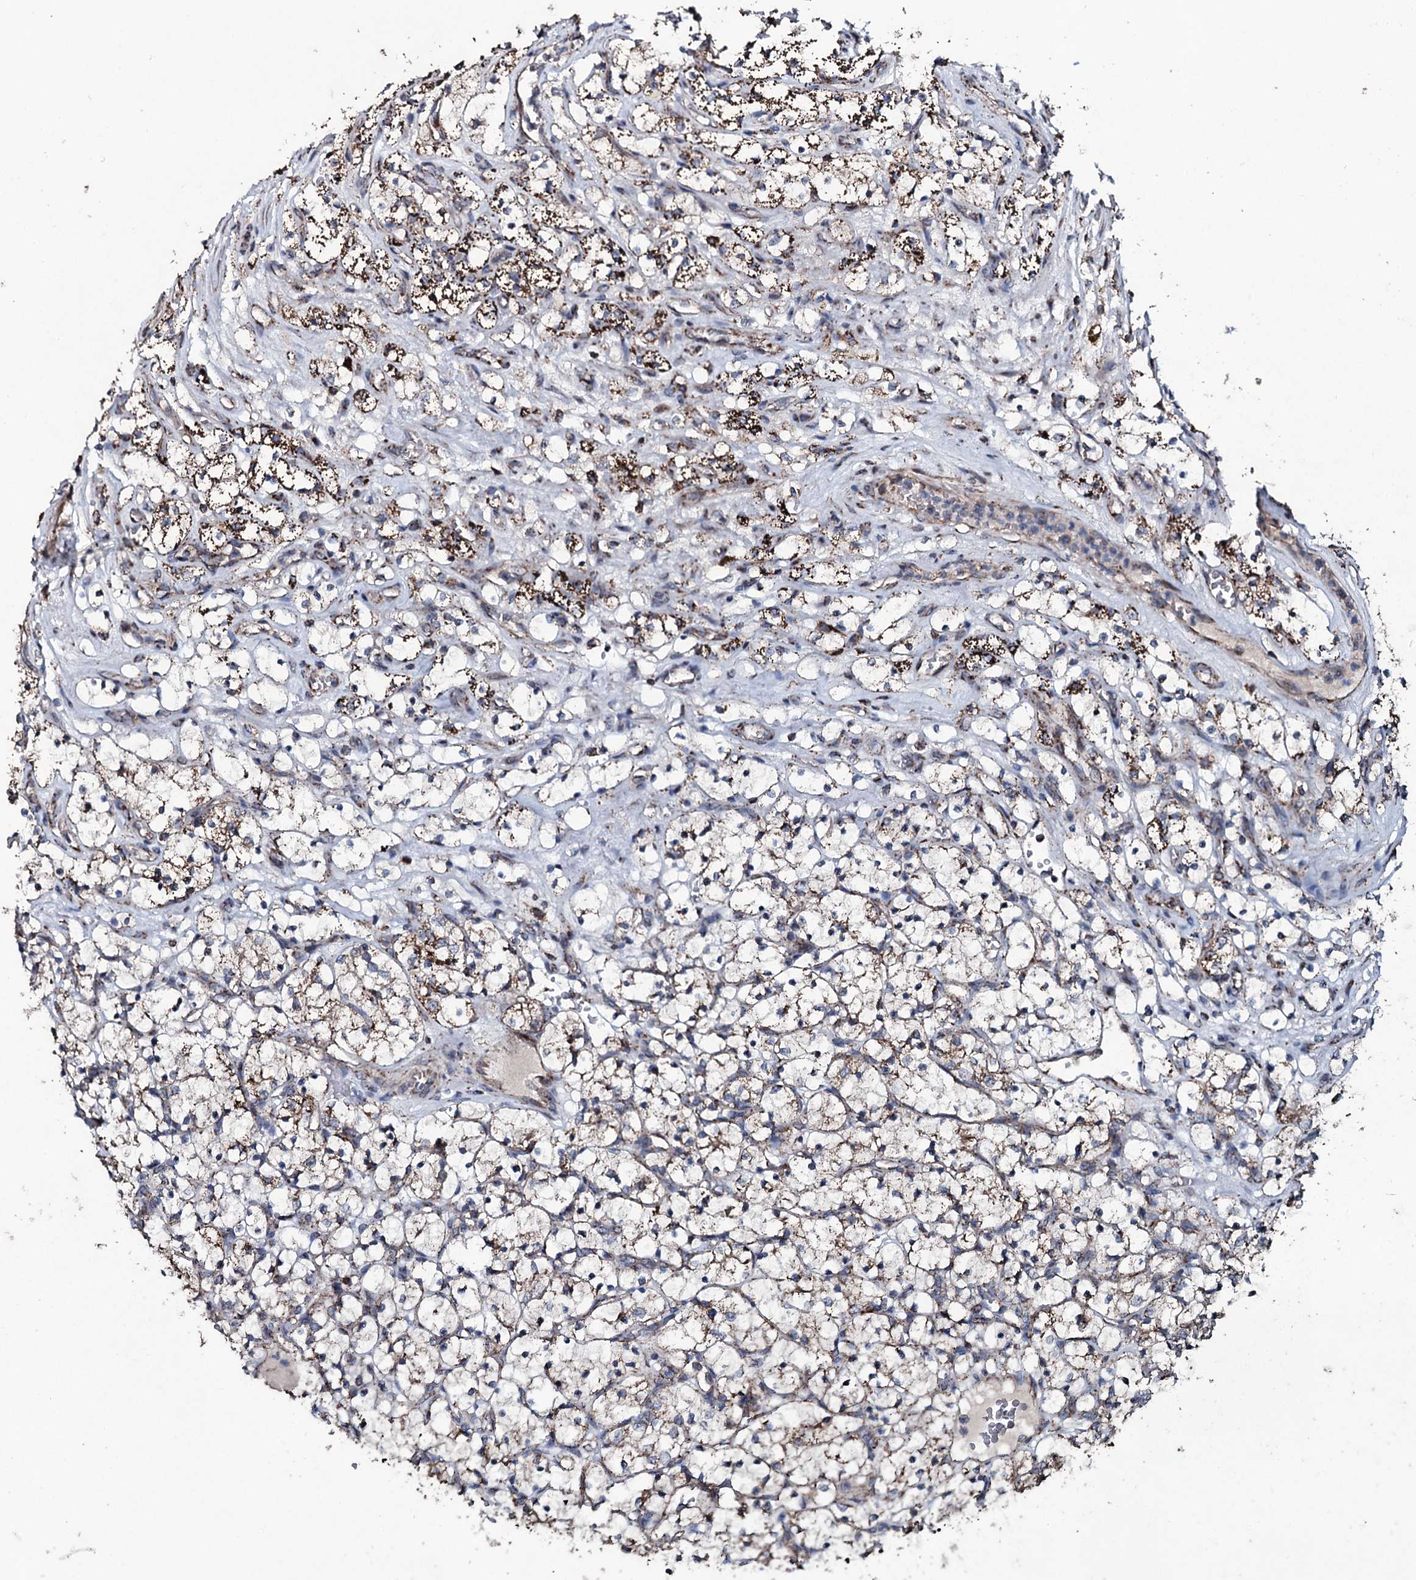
{"staining": {"intensity": "moderate", "quantity": ">75%", "location": "cytoplasmic/membranous"}, "tissue": "renal cancer", "cell_type": "Tumor cells", "image_type": "cancer", "snomed": [{"axis": "morphology", "description": "Adenocarcinoma, NOS"}, {"axis": "topography", "description": "Kidney"}], "caption": "Immunohistochemistry (IHC) of human adenocarcinoma (renal) exhibits medium levels of moderate cytoplasmic/membranous expression in about >75% of tumor cells. (DAB (3,3'-diaminobenzidine) IHC, brown staining for protein, blue staining for nuclei).", "gene": "DYNC2I2", "patient": {"sex": "female", "age": 69}}